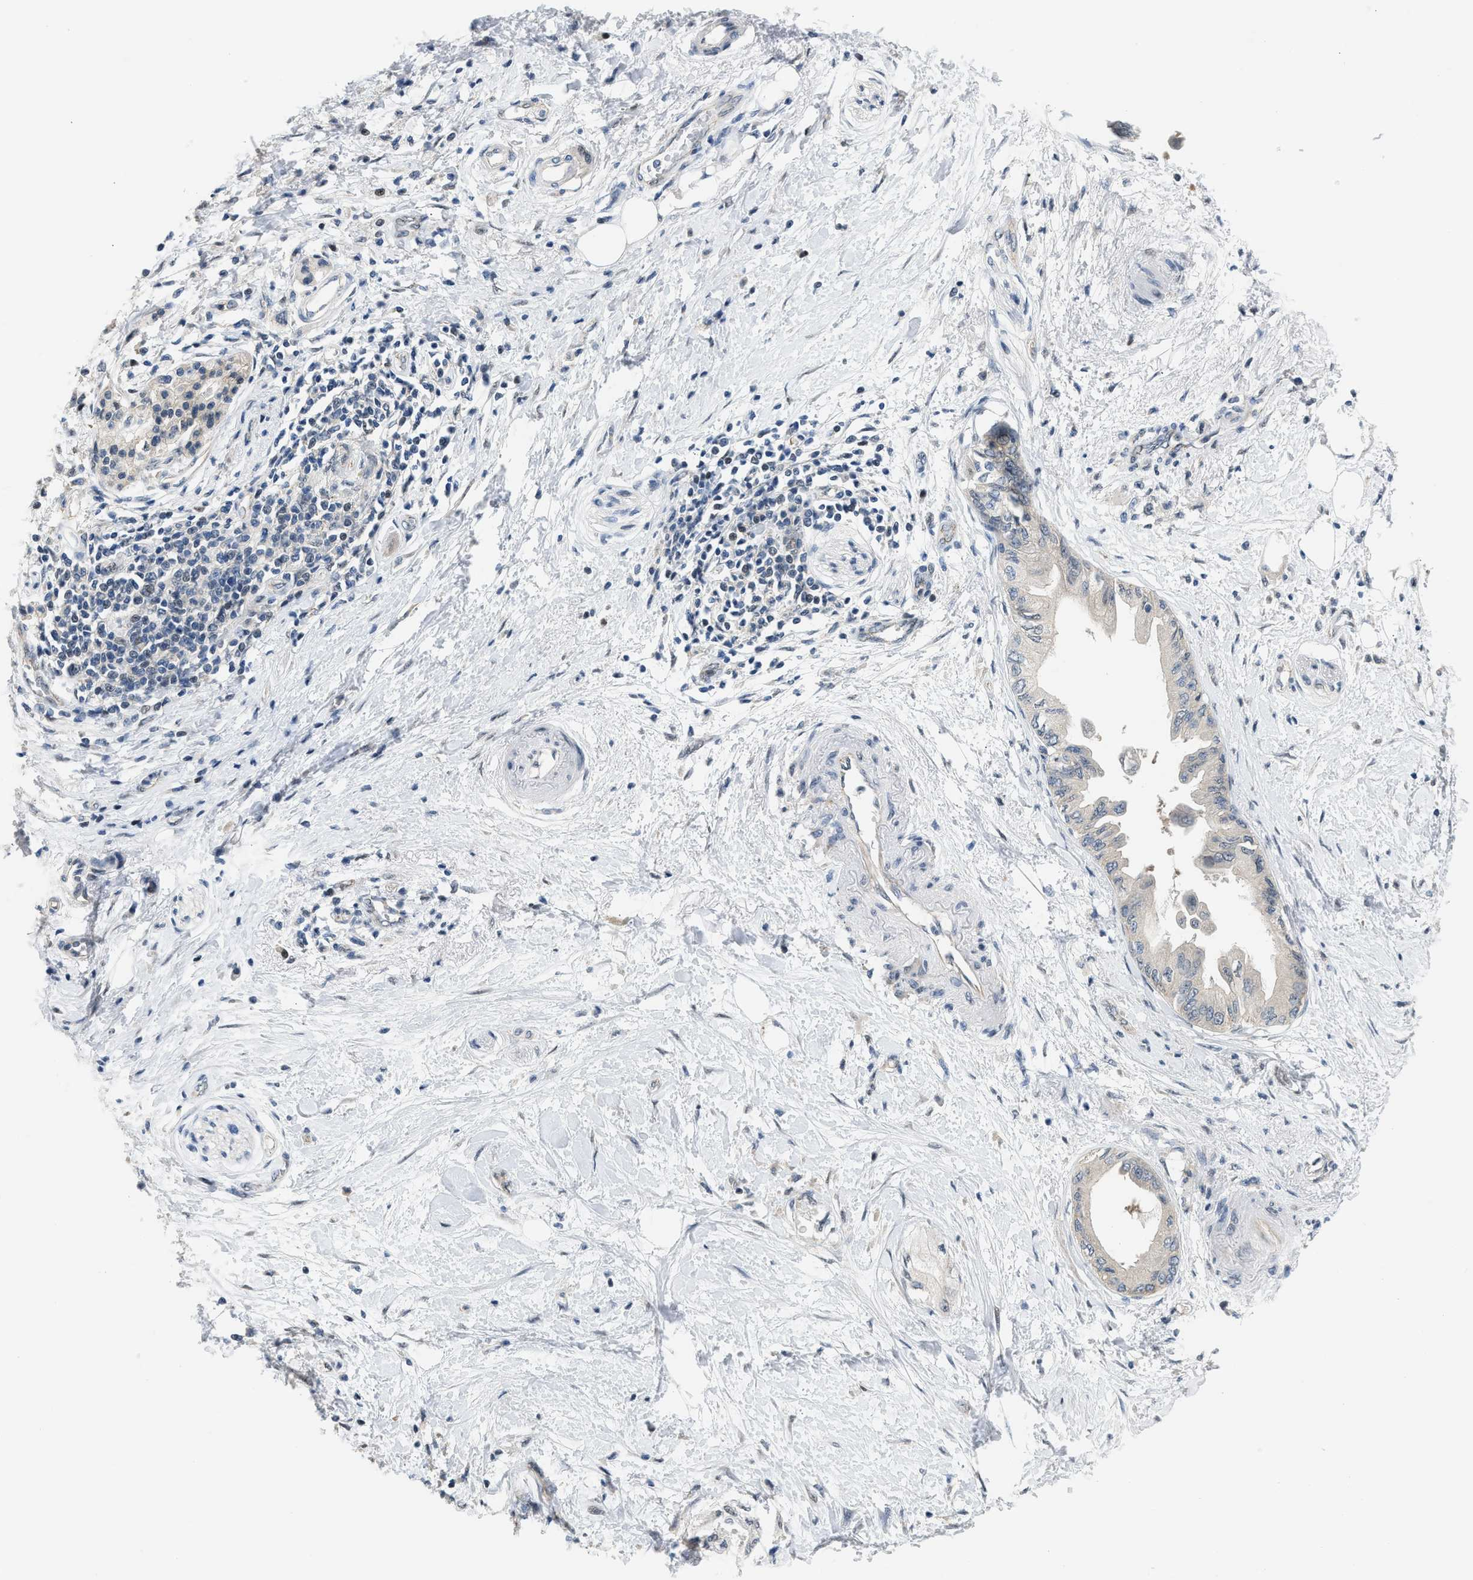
{"staining": {"intensity": "negative", "quantity": "none", "location": "none"}, "tissue": "pancreatic cancer", "cell_type": "Tumor cells", "image_type": "cancer", "snomed": [{"axis": "morphology", "description": "Normal tissue, NOS"}, {"axis": "morphology", "description": "Adenocarcinoma, NOS"}, {"axis": "topography", "description": "Pancreas"}, {"axis": "topography", "description": "Duodenum"}], "caption": "A micrograph of adenocarcinoma (pancreatic) stained for a protein reveals no brown staining in tumor cells. (Stains: DAB IHC with hematoxylin counter stain, Microscopy: brightfield microscopy at high magnification).", "gene": "OLIG3", "patient": {"sex": "female", "age": 60}}